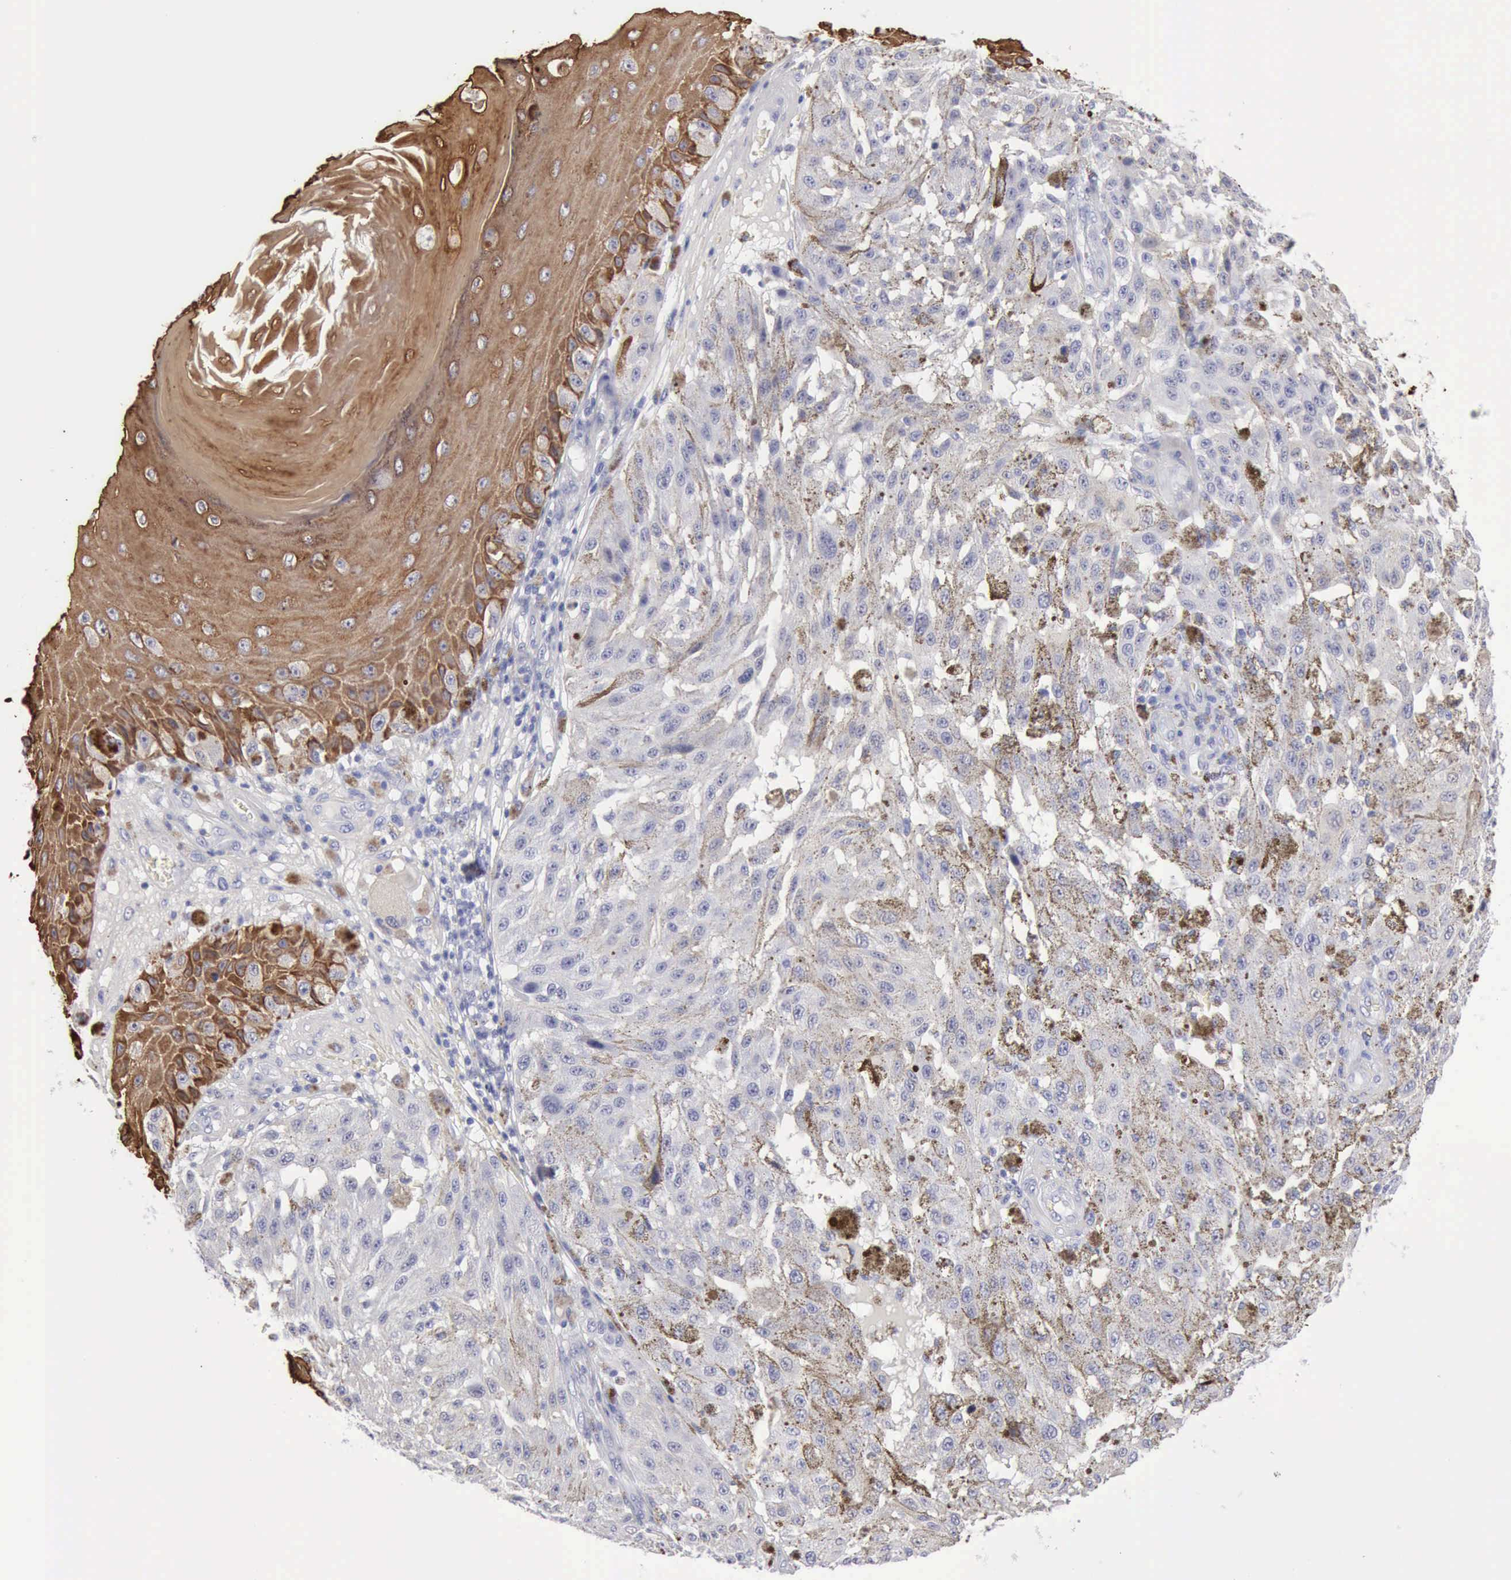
{"staining": {"intensity": "negative", "quantity": "none", "location": "none"}, "tissue": "melanoma", "cell_type": "Tumor cells", "image_type": "cancer", "snomed": [{"axis": "morphology", "description": "Malignant melanoma, NOS"}, {"axis": "topography", "description": "Skin"}], "caption": "Malignant melanoma was stained to show a protein in brown. There is no significant staining in tumor cells. (Brightfield microscopy of DAB immunohistochemistry at high magnification).", "gene": "KRT5", "patient": {"sex": "female", "age": 64}}